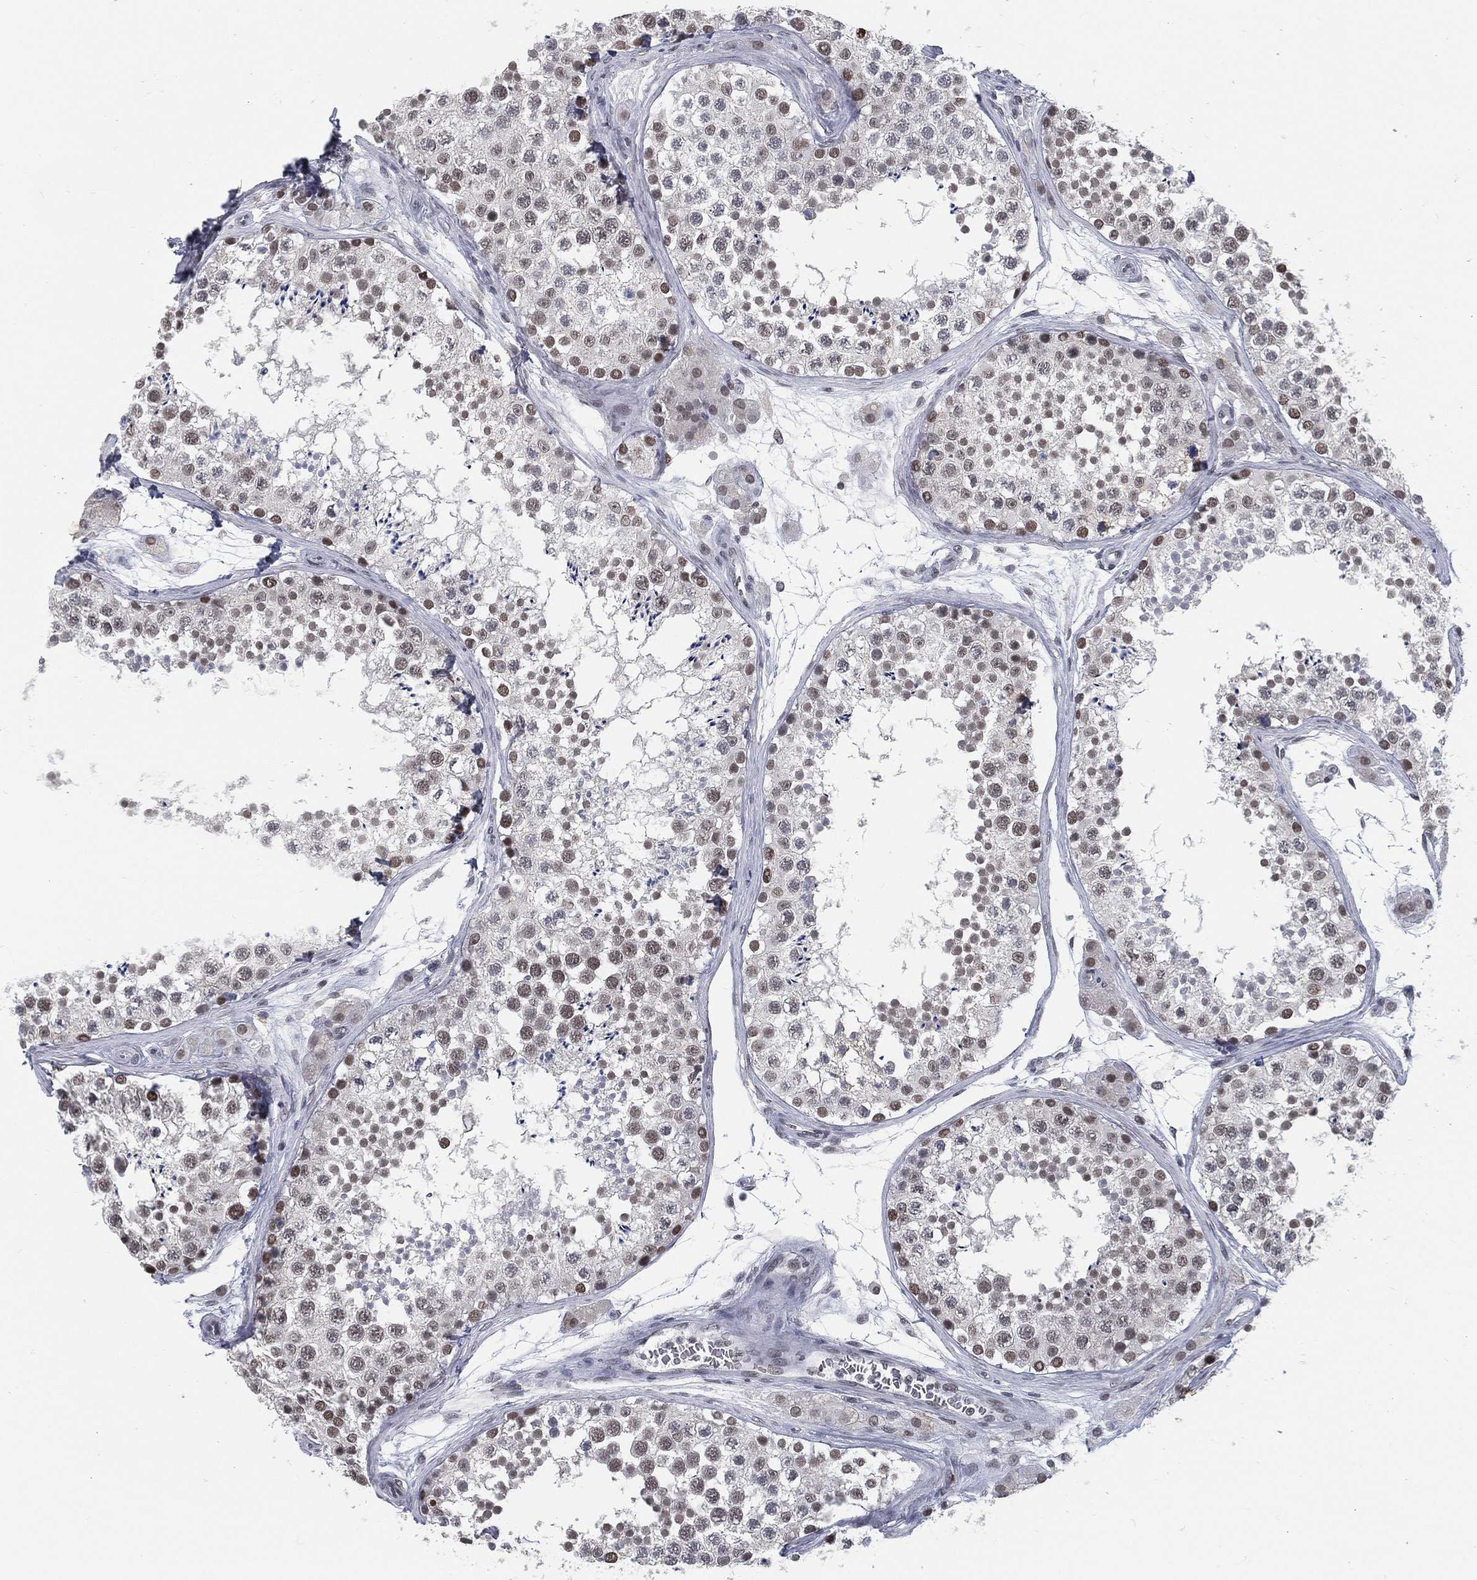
{"staining": {"intensity": "strong", "quantity": "<25%", "location": "nuclear"}, "tissue": "testis", "cell_type": "Cells in seminiferous ducts", "image_type": "normal", "snomed": [{"axis": "morphology", "description": "Normal tissue, NOS"}, {"axis": "topography", "description": "Testis"}], "caption": "Strong nuclear expression for a protein is seen in approximately <25% of cells in seminiferous ducts of benign testis using immunohistochemistry (IHC).", "gene": "ANXA1", "patient": {"sex": "male", "age": 41}}